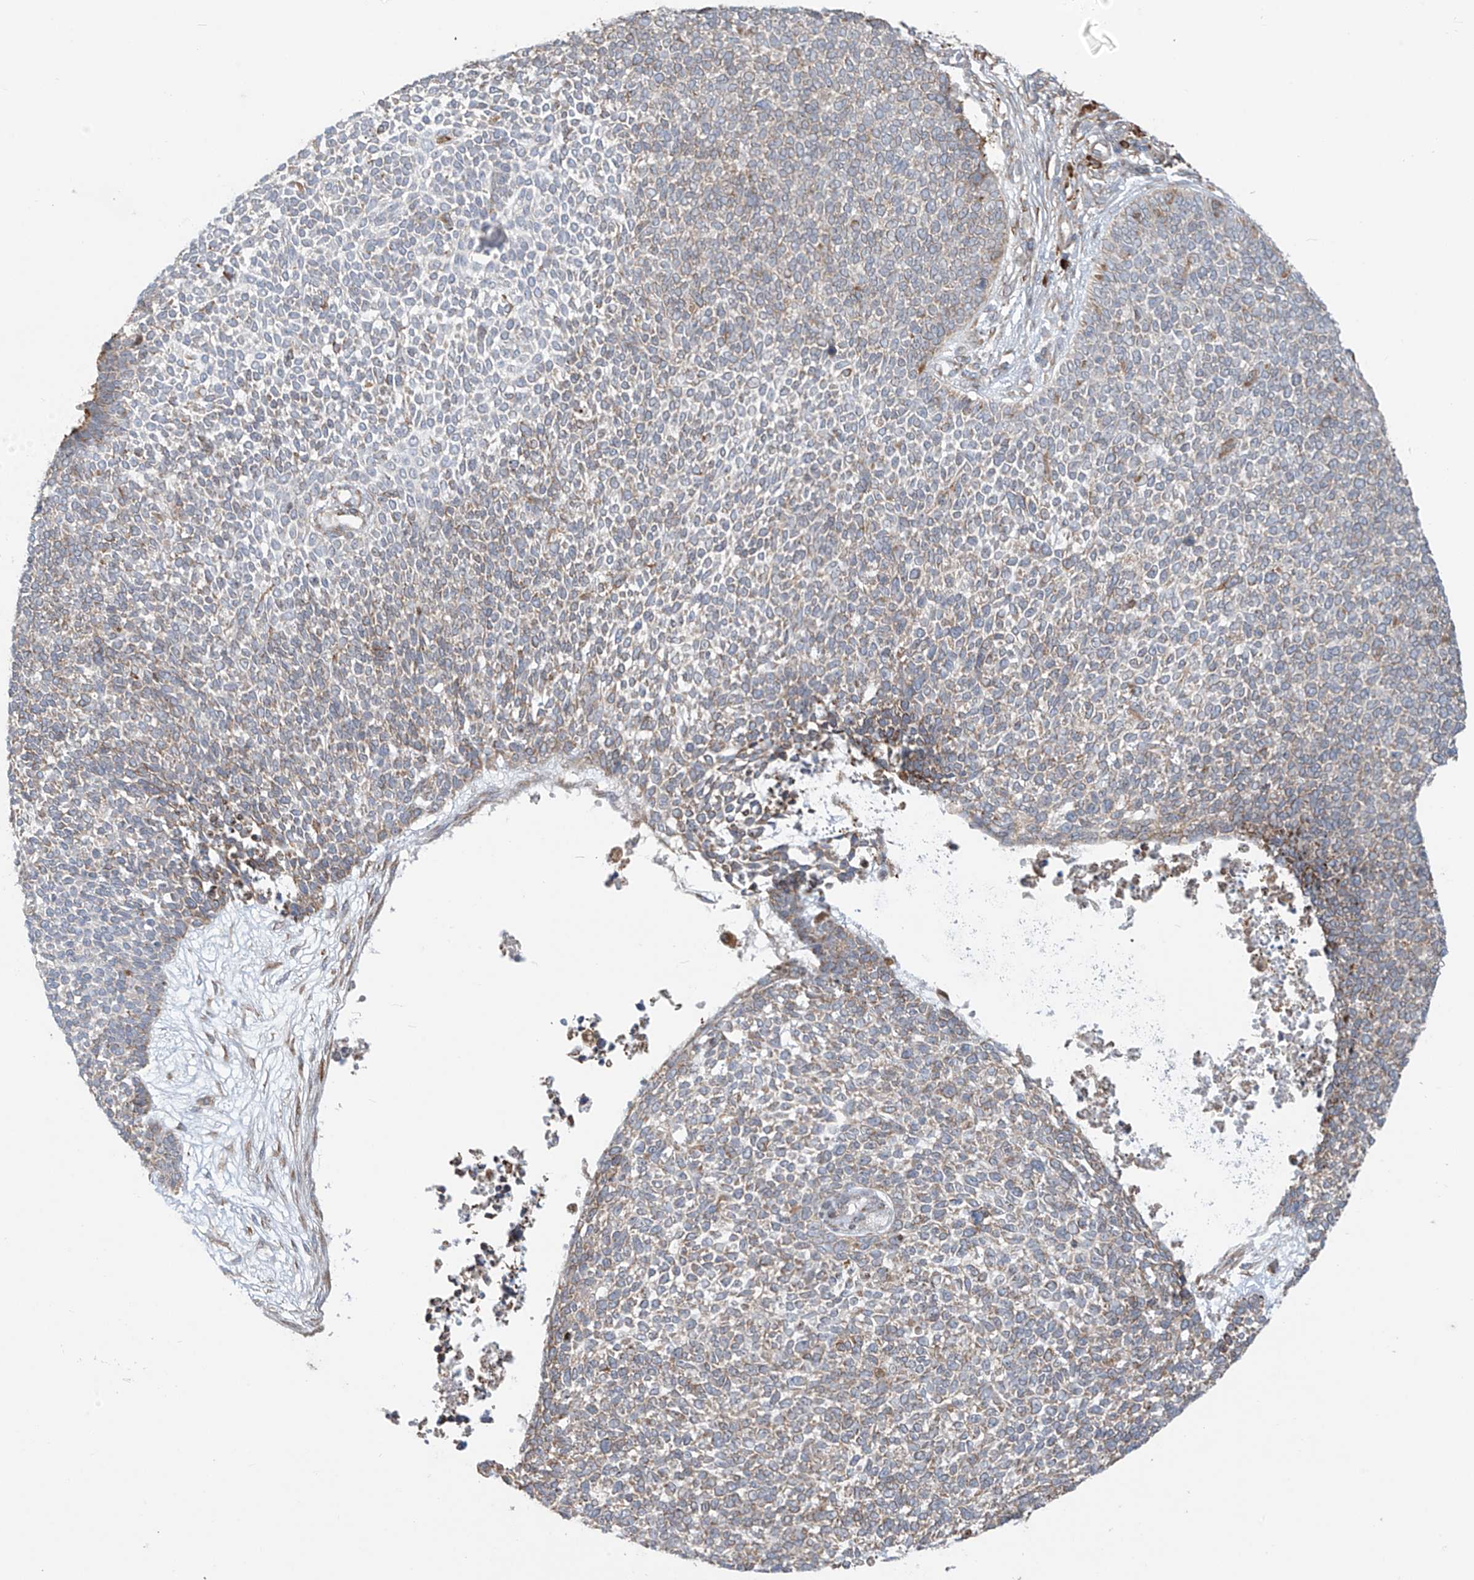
{"staining": {"intensity": "weak", "quantity": "25%-75%", "location": "cytoplasmic/membranous"}, "tissue": "skin cancer", "cell_type": "Tumor cells", "image_type": "cancer", "snomed": [{"axis": "morphology", "description": "Basal cell carcinoma"}, {"axis": "topography", "description": "Skin"}], "caption": "Human skin cancer (basal cell carcinoma) stained for a protein (brown) exhibits weak cytoplasmic/membranous positive staining in about 25%-75% of tumor cells.", "gene": "KATNIP", "patient": {"sex": "female", "age": 84}}